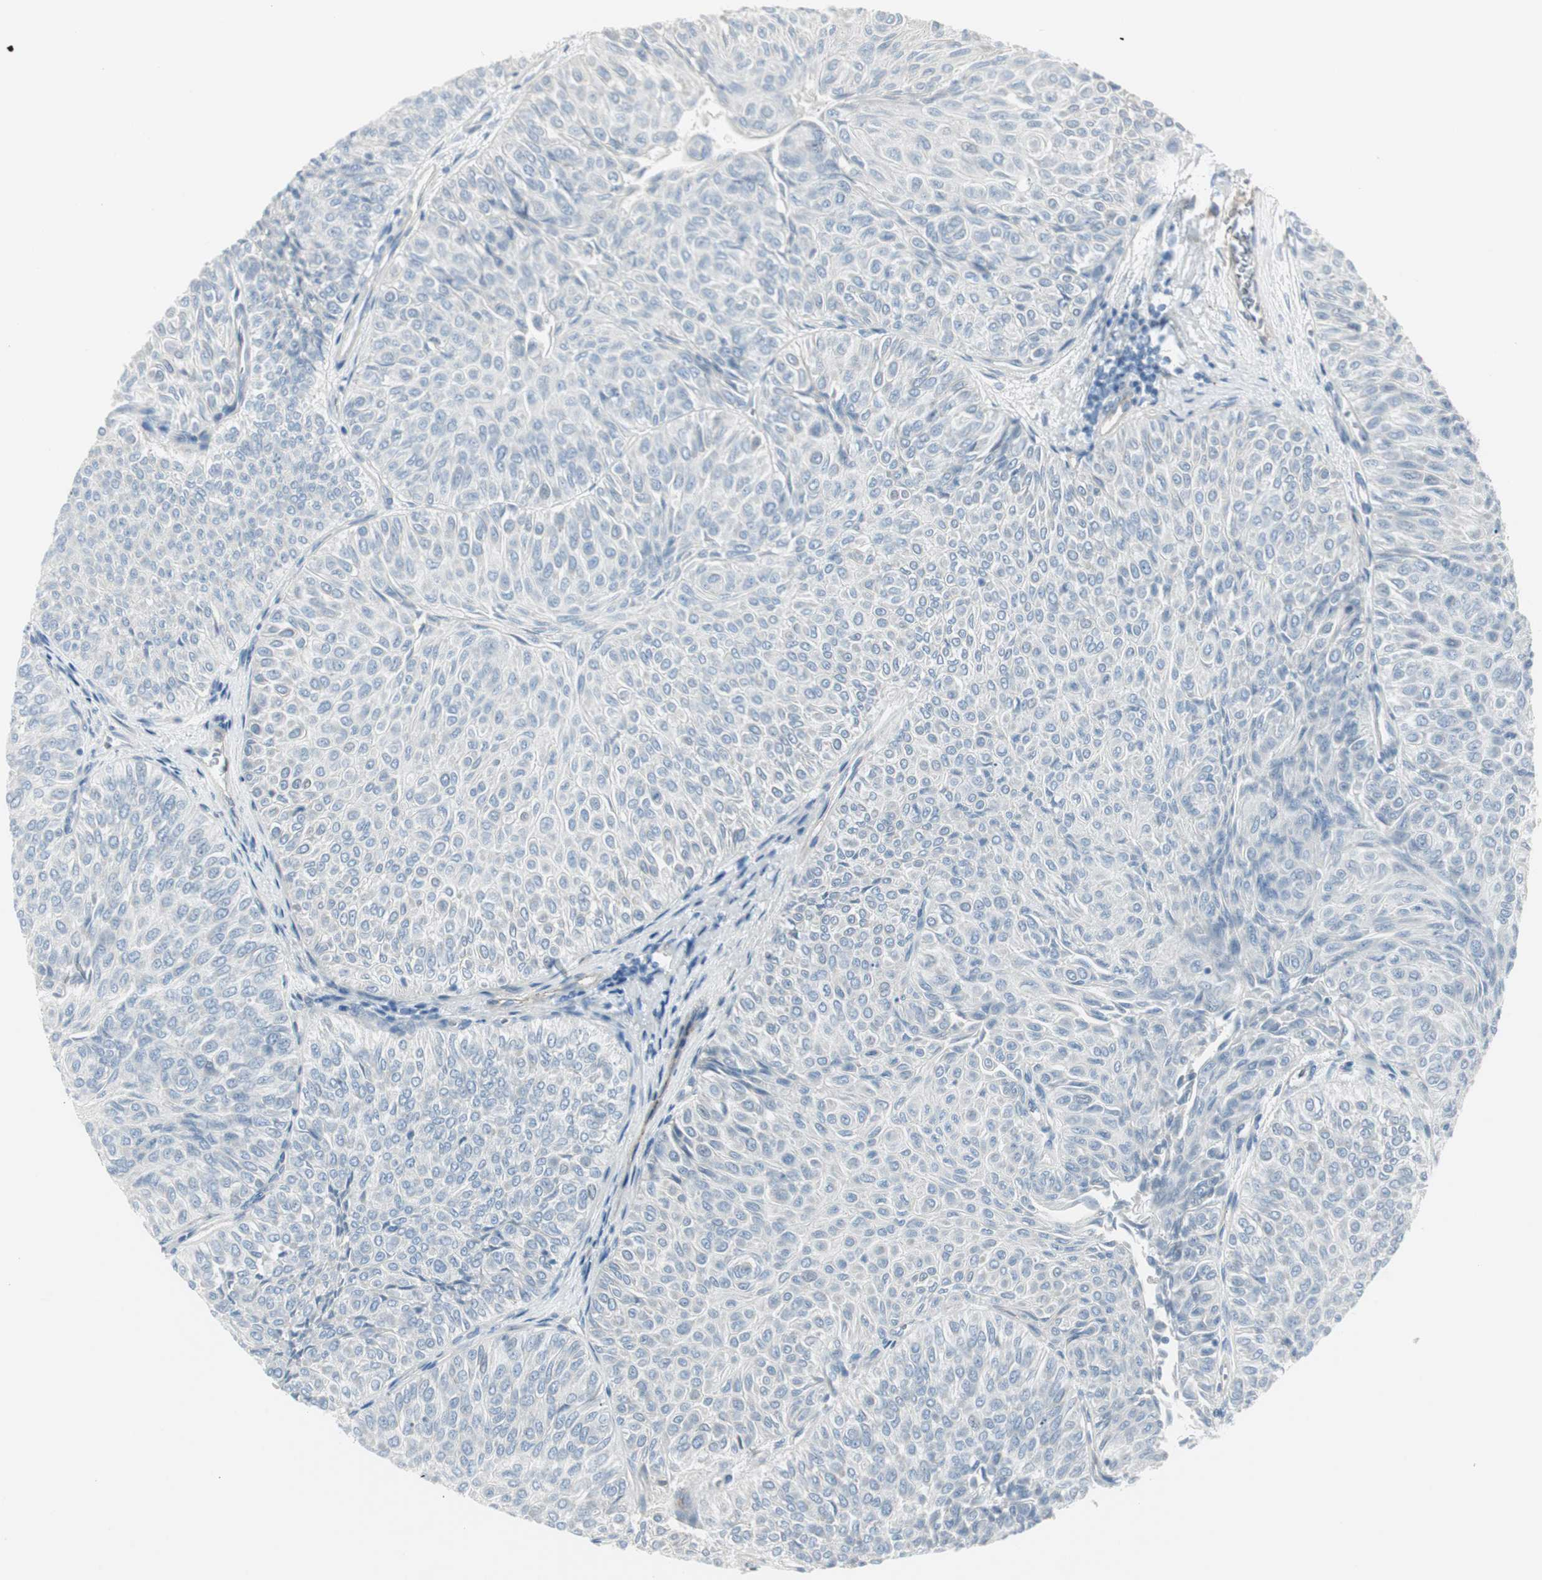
{"staining": {"intensity": "negative", "quantity": "none", "location": "none"}, "tissue": "urothelial cancer", "cell_type": "Tumor cells", "image_type": "cancer", "snomed": [{"axis": "morphology", "description": "Urothelial carcinoma, Low grade"}, {"axis": "topography", "description": "Urinary bladder"}], "caption": "Tumor cells are negative for protein expression in human urothelial cancer.", "gene": "CACNA2D1", "patient": {"sex": "male", "age": 78}}